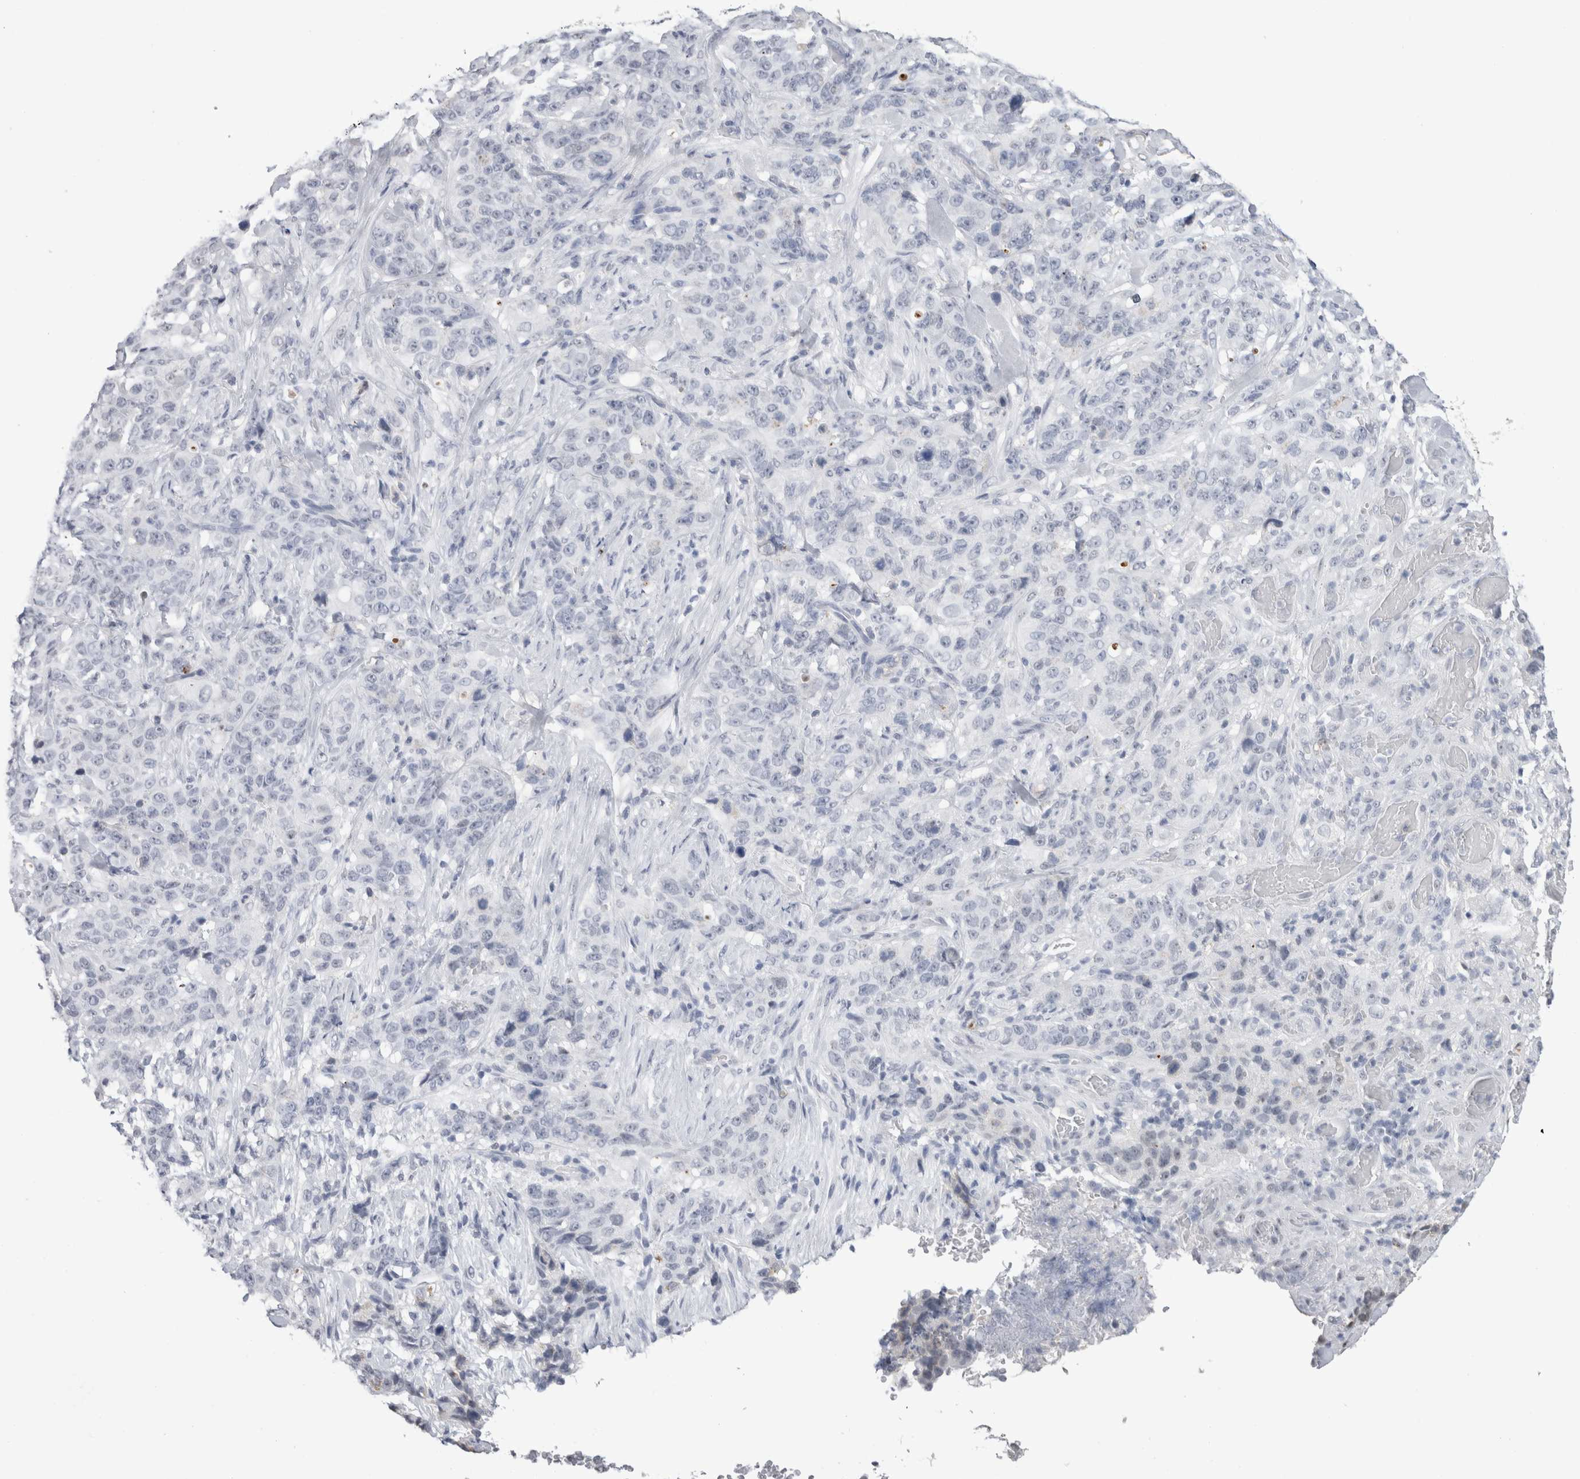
{"staining": {"intensity": "negative", "quantity": "none", "location": "none"}, "tissue": "stomach cancer", "cell_type": "Tumor cells", "image_type": "cancer", "snomed": [{"axis": "morphology", "description": "Adenocarcinoma, NOS"}, {"axis": "topography", "description": "Stomach"}], "caption": "A micrograph of human stomach cancer is negative for staining in tumor cells.", "gene": "CADM3", "patient": {"sex": "male", "age": 48}}